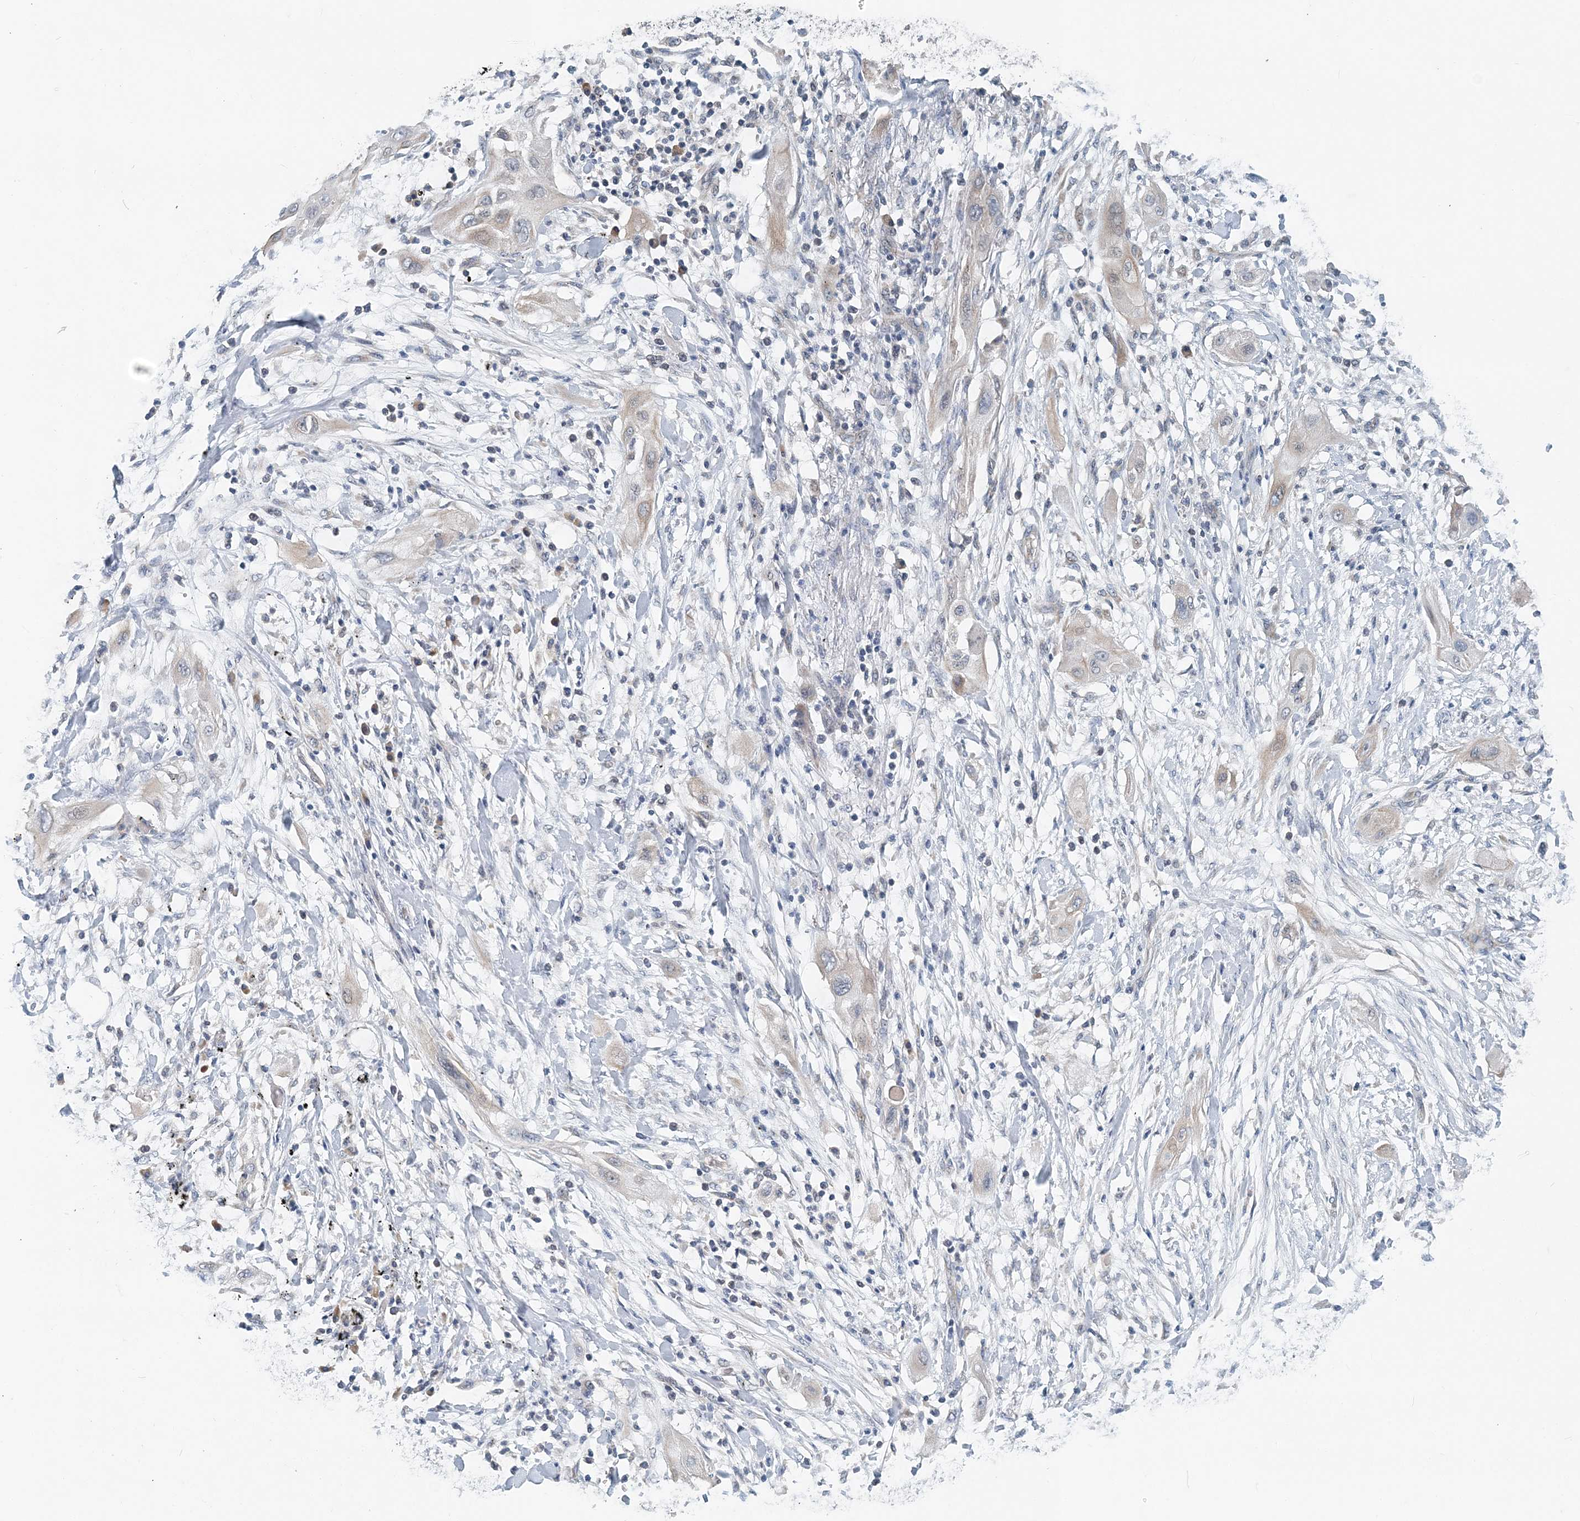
{"staining": {"intensity": "weak", "quantity": "<25%", "location": "cytoplasmic/membranous"}, "tissue": "lung cancer", "cell_type": "Tumor cells", "image_type": "cancer", "snomed": [{"axis": "morphology", "description": "Squamous cell carcinoma, NOS"}, {"axis": "topography", "description": "Lung"}], "caption": "High power microscopy image of an IHC micrograph of lung cancer (squamous cell carcinoma), revealing no significant expression in tumor cells.", "gene": "EEF1A2", "patient": {"sex": "female", "age": 47}}